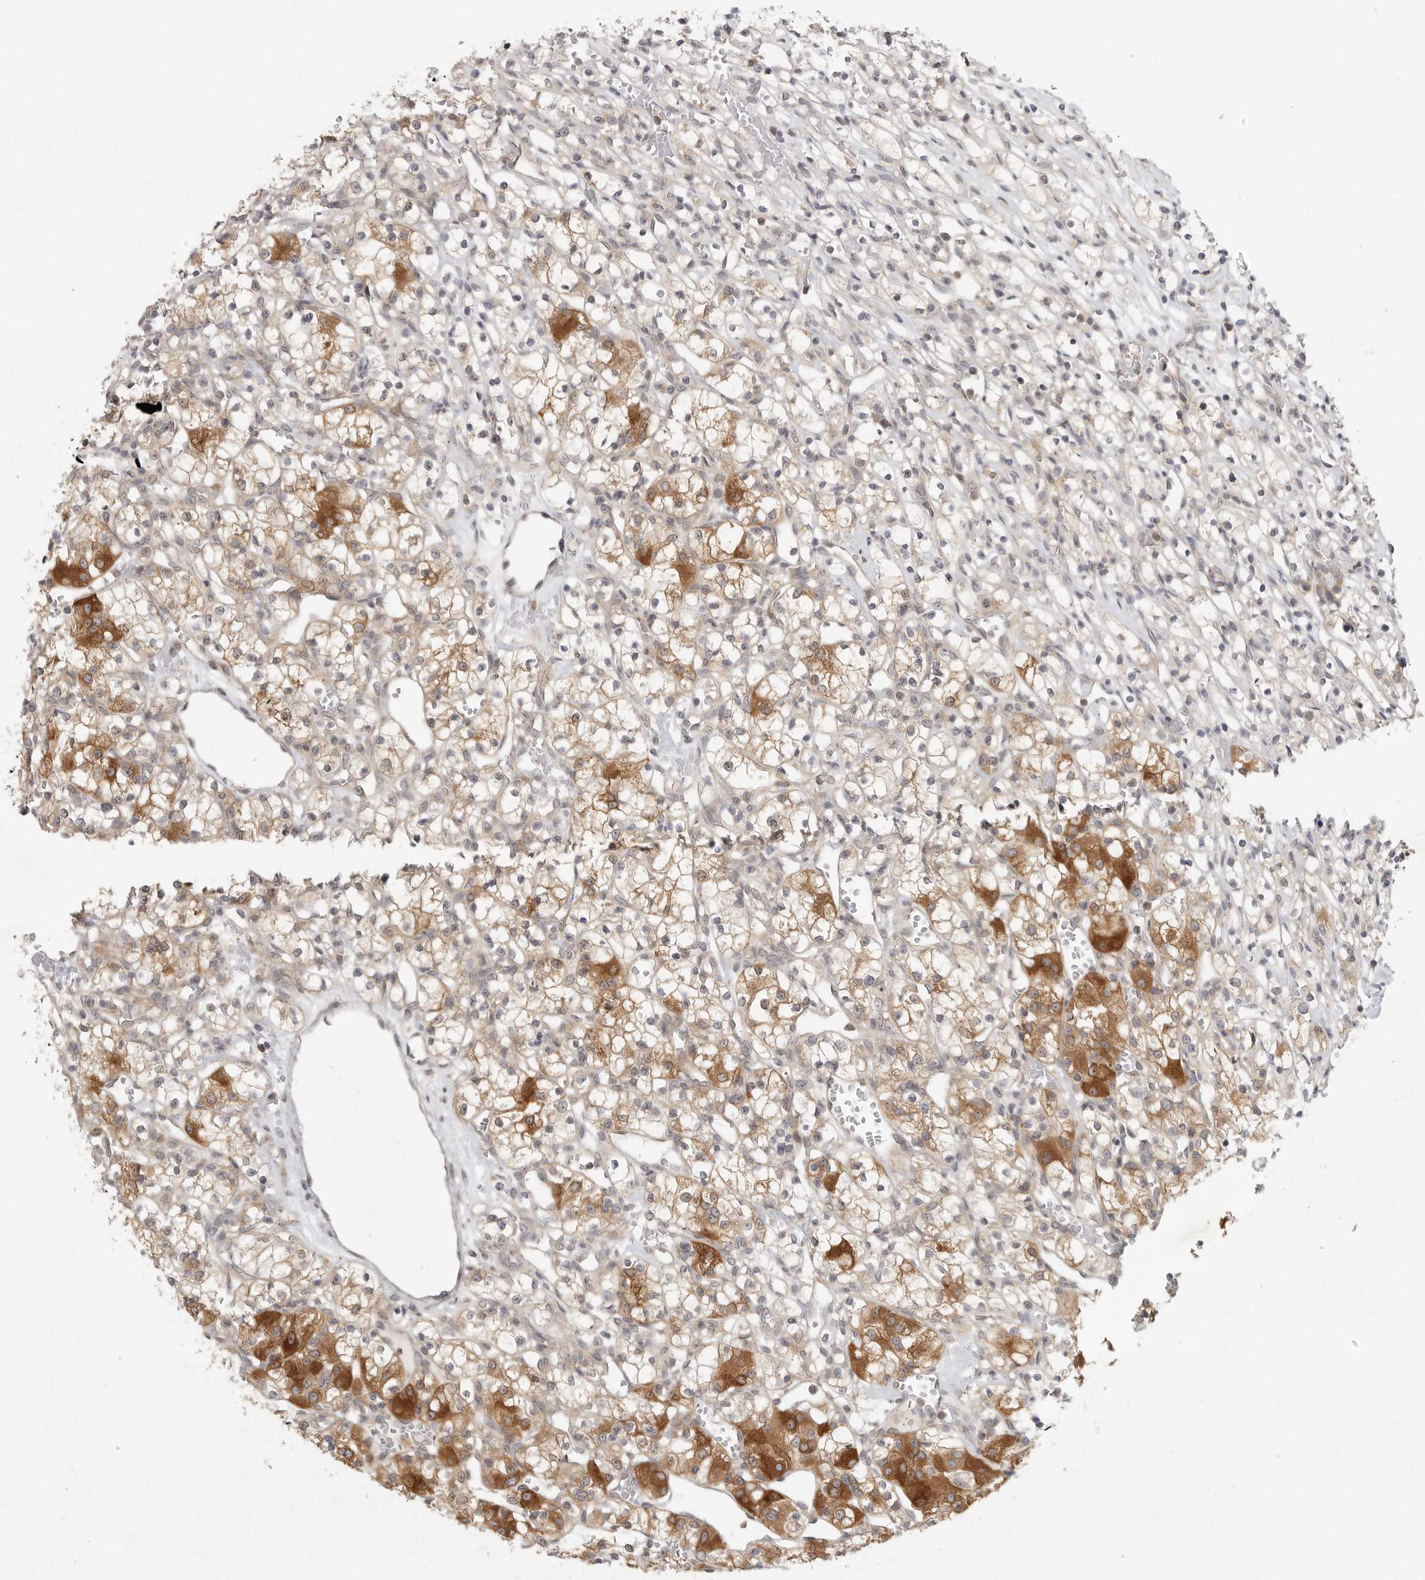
{"staining": {"intensity": "moderate", "quantity": "<25%", "location": "cytoplasmic/membranous"}, "tissue": "renal cancer", "cell_type": "Tumor cells", "image_type": "cancer", "snomed": [{"axis": "morphology", "description": "Adenocarcinoma, NOS"}, {"axis": "topography", "description": "Kidney"}], "caption": "Tumor cells show moderate cytoplasmic/membranous staining in approximately <25% of cells in adenocarcinoma (renal). The staining was performed using DAB (3,3'-diaminobenzidine) to visualize the protein expression in brown, while the nuclei were stained in blue with hematoxylin (Magnification: 20x).", "gene": "HDAC6", "patient": {"sex": "female", "age": 59}}